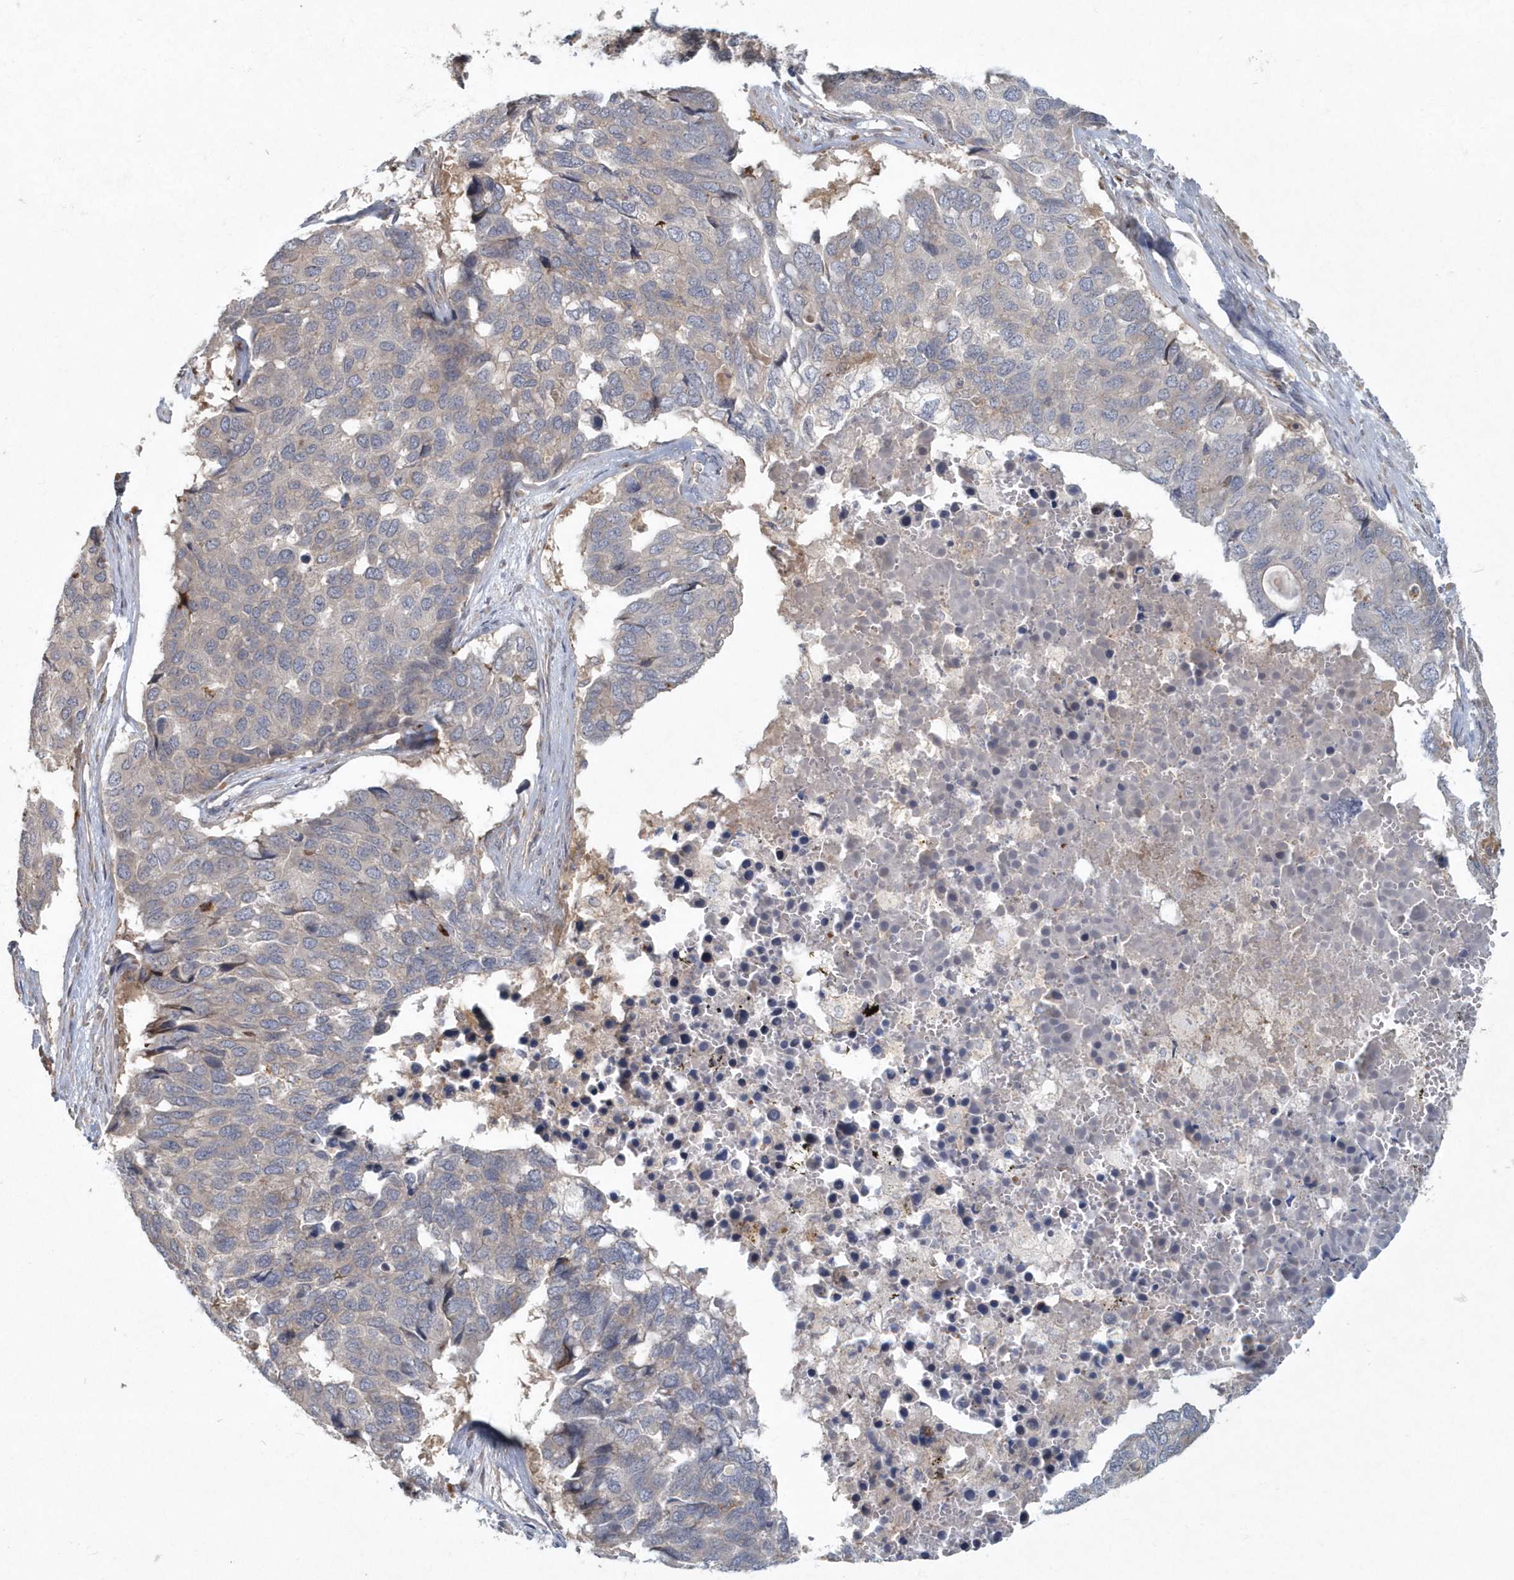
{"staining": {"intensity": "negative", "quantity": "none", "location": "none"}, "tissue": "pancreatic cancer", "cell_type": "Tumor cells", "image_type": "cancer", "snomed": [{"axis": "morphology", "description": "Adenocarcinoma, NOS"}, {"axis": "topography", "description": "Pancreas"}], "caption": "Pancreatic adenocarcinoma stained for a protein using immunohistochemistry reveals no staining tumor cells.", "gene": "ARHGEF38", "patient": {"sex": "male", "age": 50}}